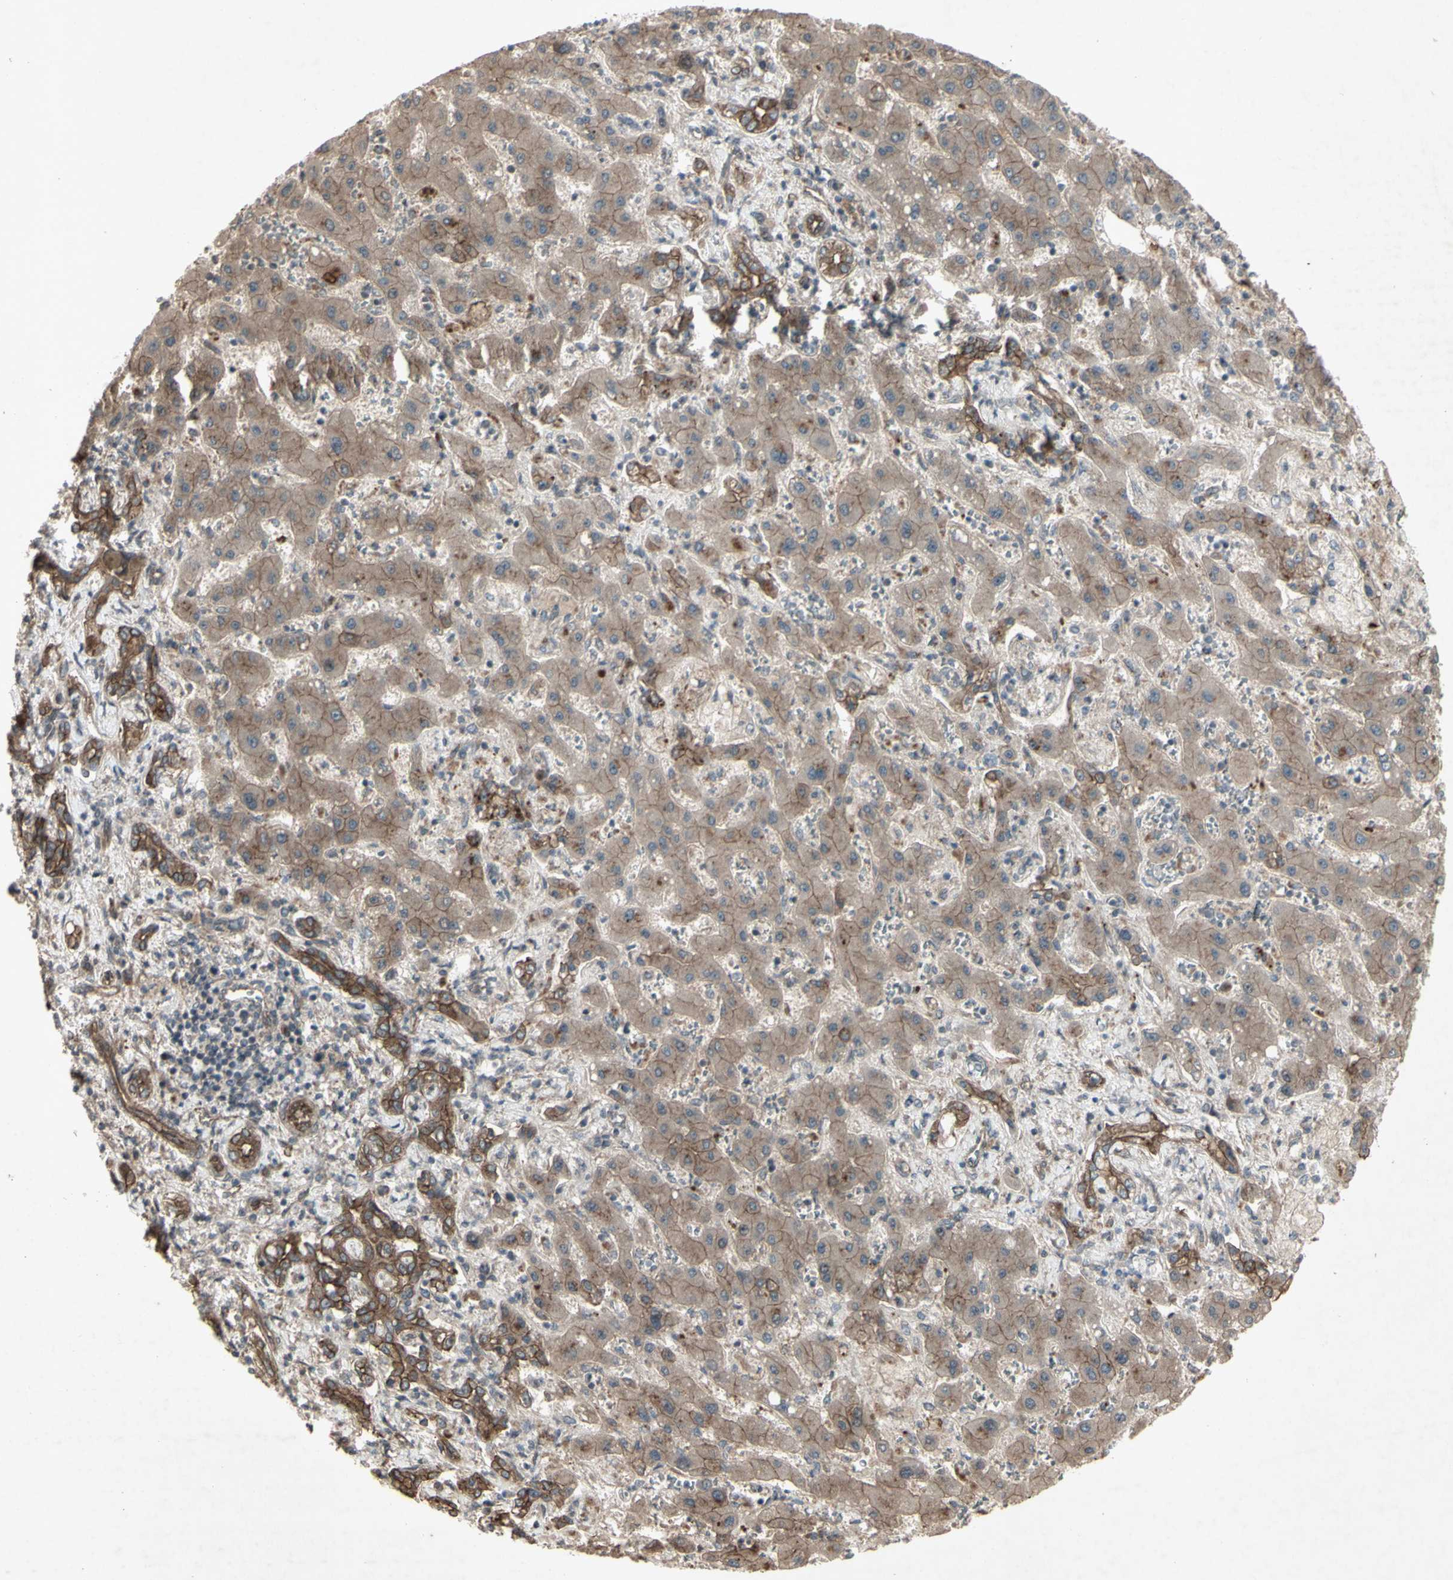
{"staining": {"intensity": "moderate", "quantity": ">75%", "location": "cytoplasmic/membranous"}, "tissue": "liver cancer", "cell_type": "Tumor cells", "image_type": "cancer", "snomed": [{"axis": "morphology", "description": "Cholangiocarcinoma"}, {"axis": "topography", "description": "Liver"}], "caption": "The image demonstrates staining of liver cancer, revealing moderate cytoplasmic/membranous protein staining (brown color) within tumor cells.", "gene": "JAG1", "patient": {"sex": "male", "age": 50}}